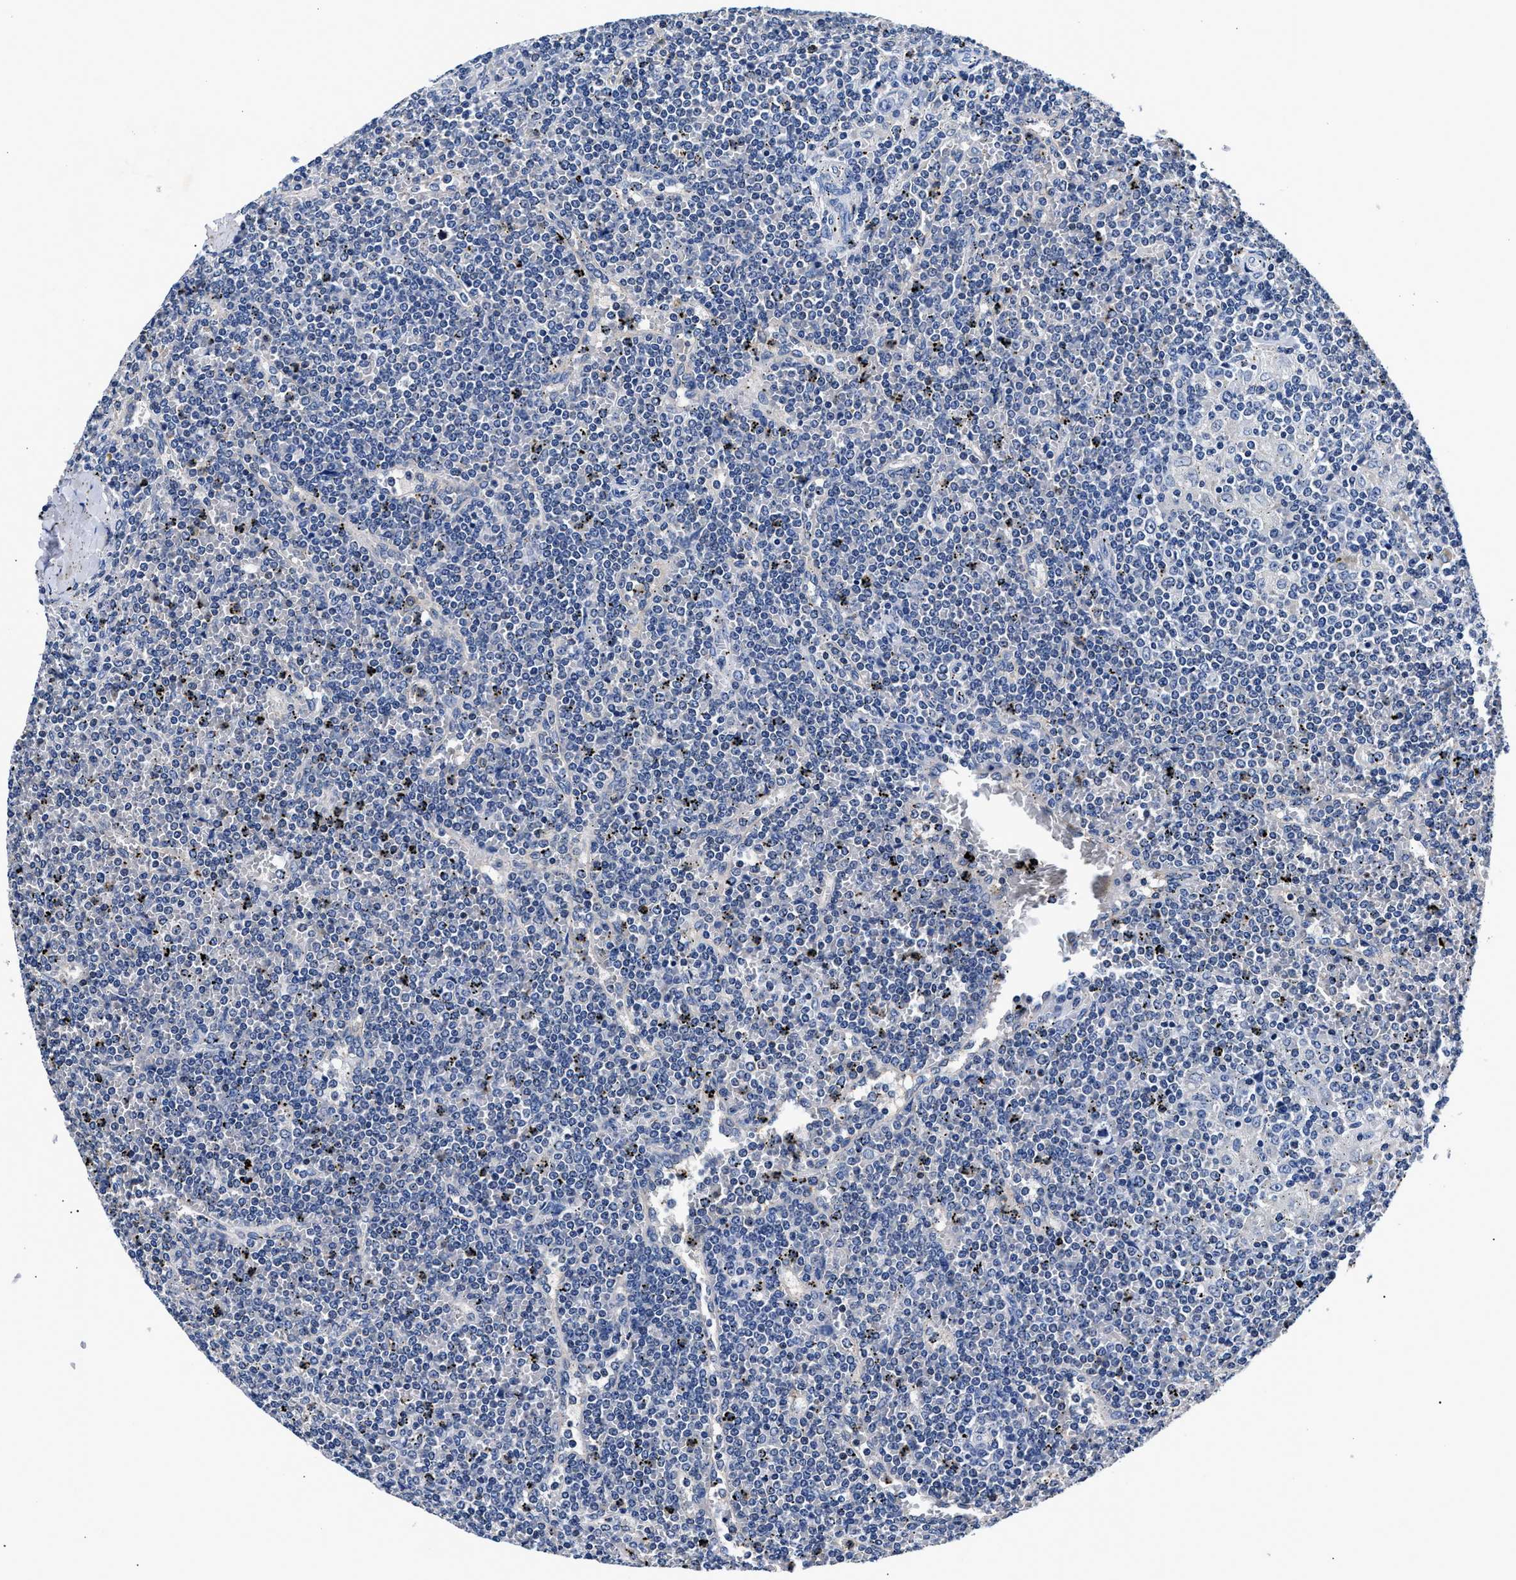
{"staining": {"intensity": "negative", "quantity": "none", "location": "none"}, "tissue": "lymphoma", "cell_type": "Tumor cells", "image_type": "cancer", "snomed": [{"axis": "morphology", "description": "Malignant lymphoma, non-Hodgkin's type, Low grade"}, {"axis": "topography", "description": "Spleen"}], "caption": "Tumor cells are negative for brown protein staining in lymphoma.", "gene": "PHF24", "patient": {"sex": "female", "age": 19}}